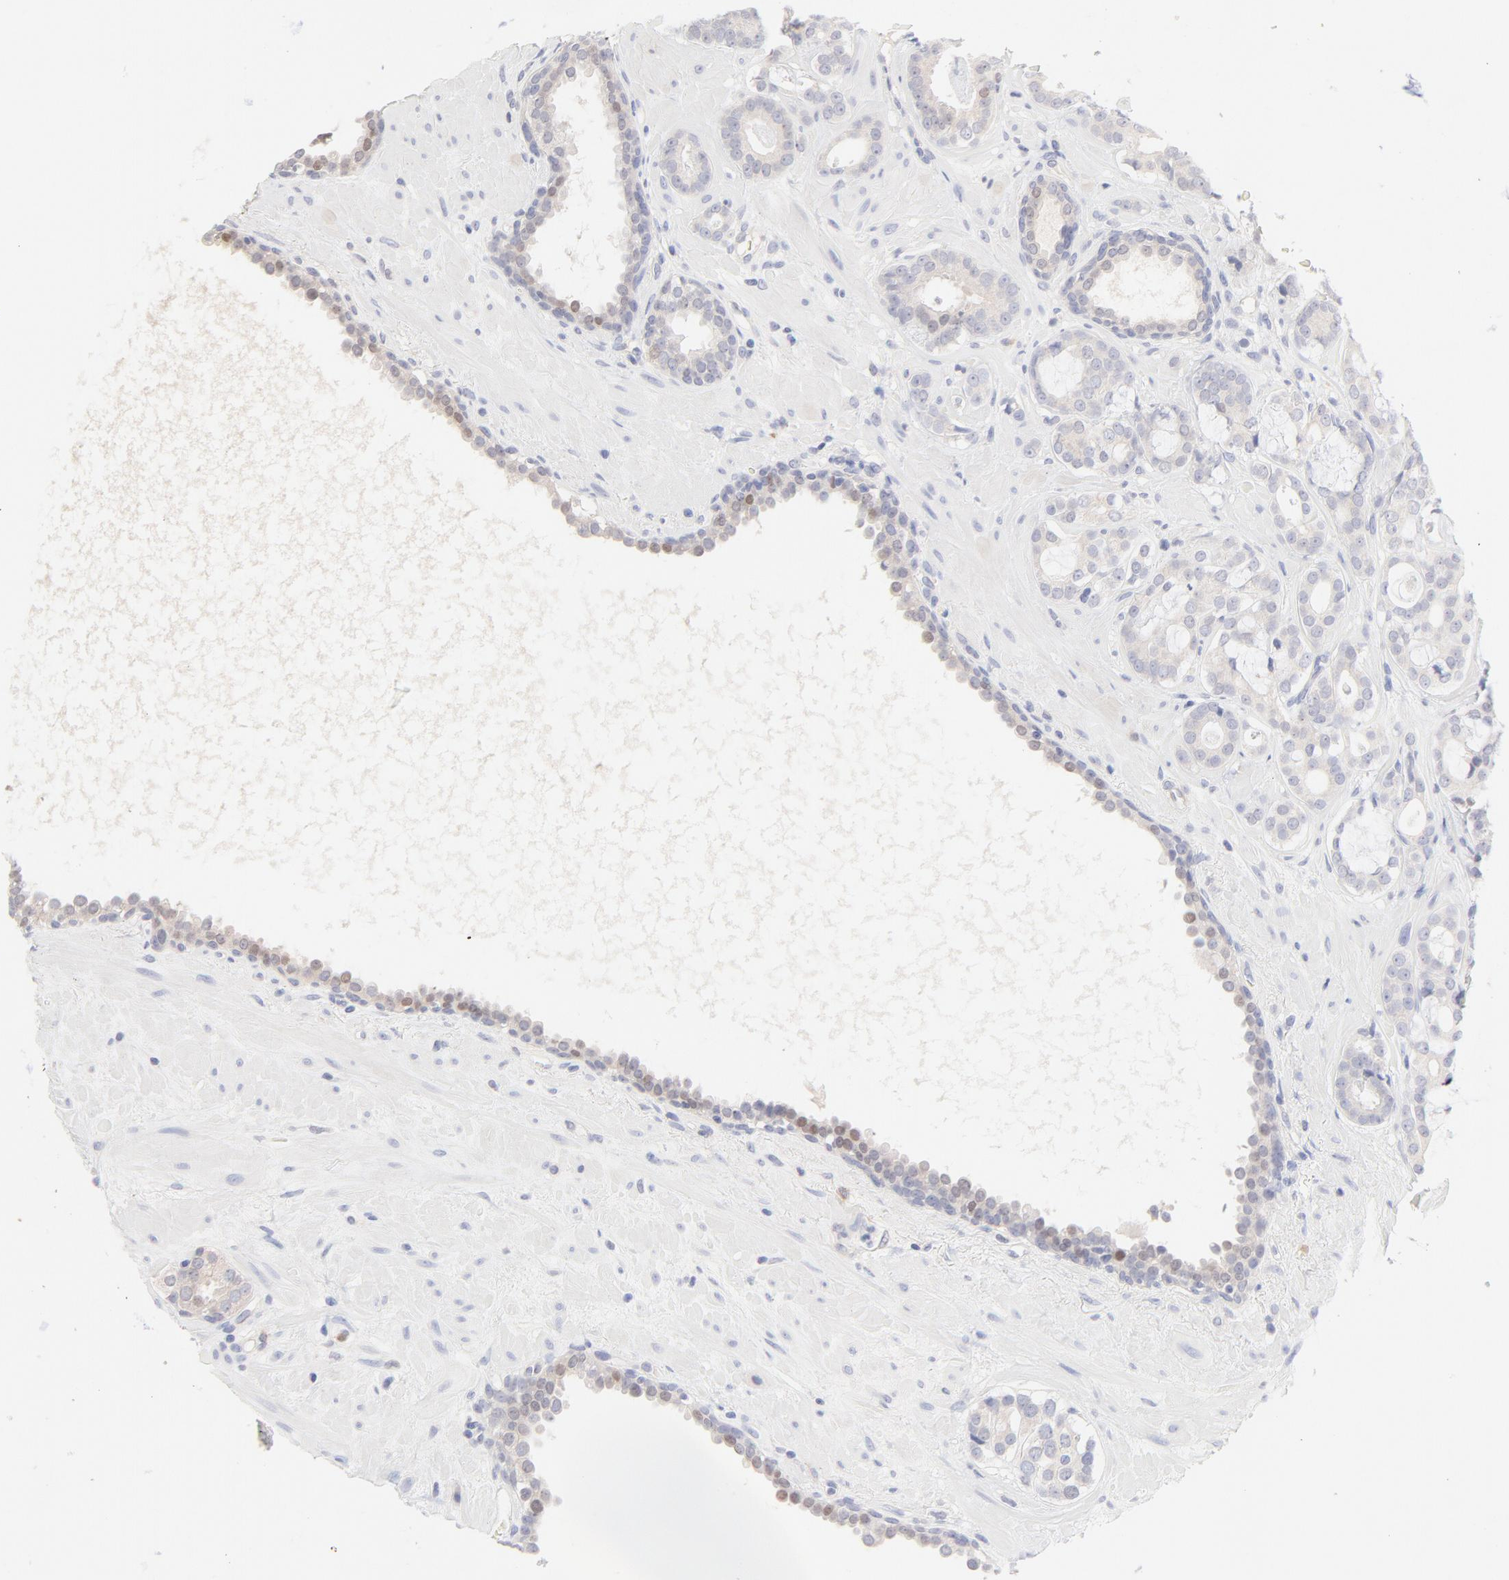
{"staining": {"intensity": "negative", "quantity": "none", "location": "none"}, "tissue": "prostate cancer", "cell_type": "Tumor cells", "image_type": "cancer", "snomed": [{"axis": "morphology", "description": "Adenocarcinoma, Low grade"}, {"axis": "topography", "description": "Prostate"}], "caption": "There is no significant staining in tumor cells of prostate cancer.", "gene": "ELF3", "patient": {"sex": "male", "age": 57}}